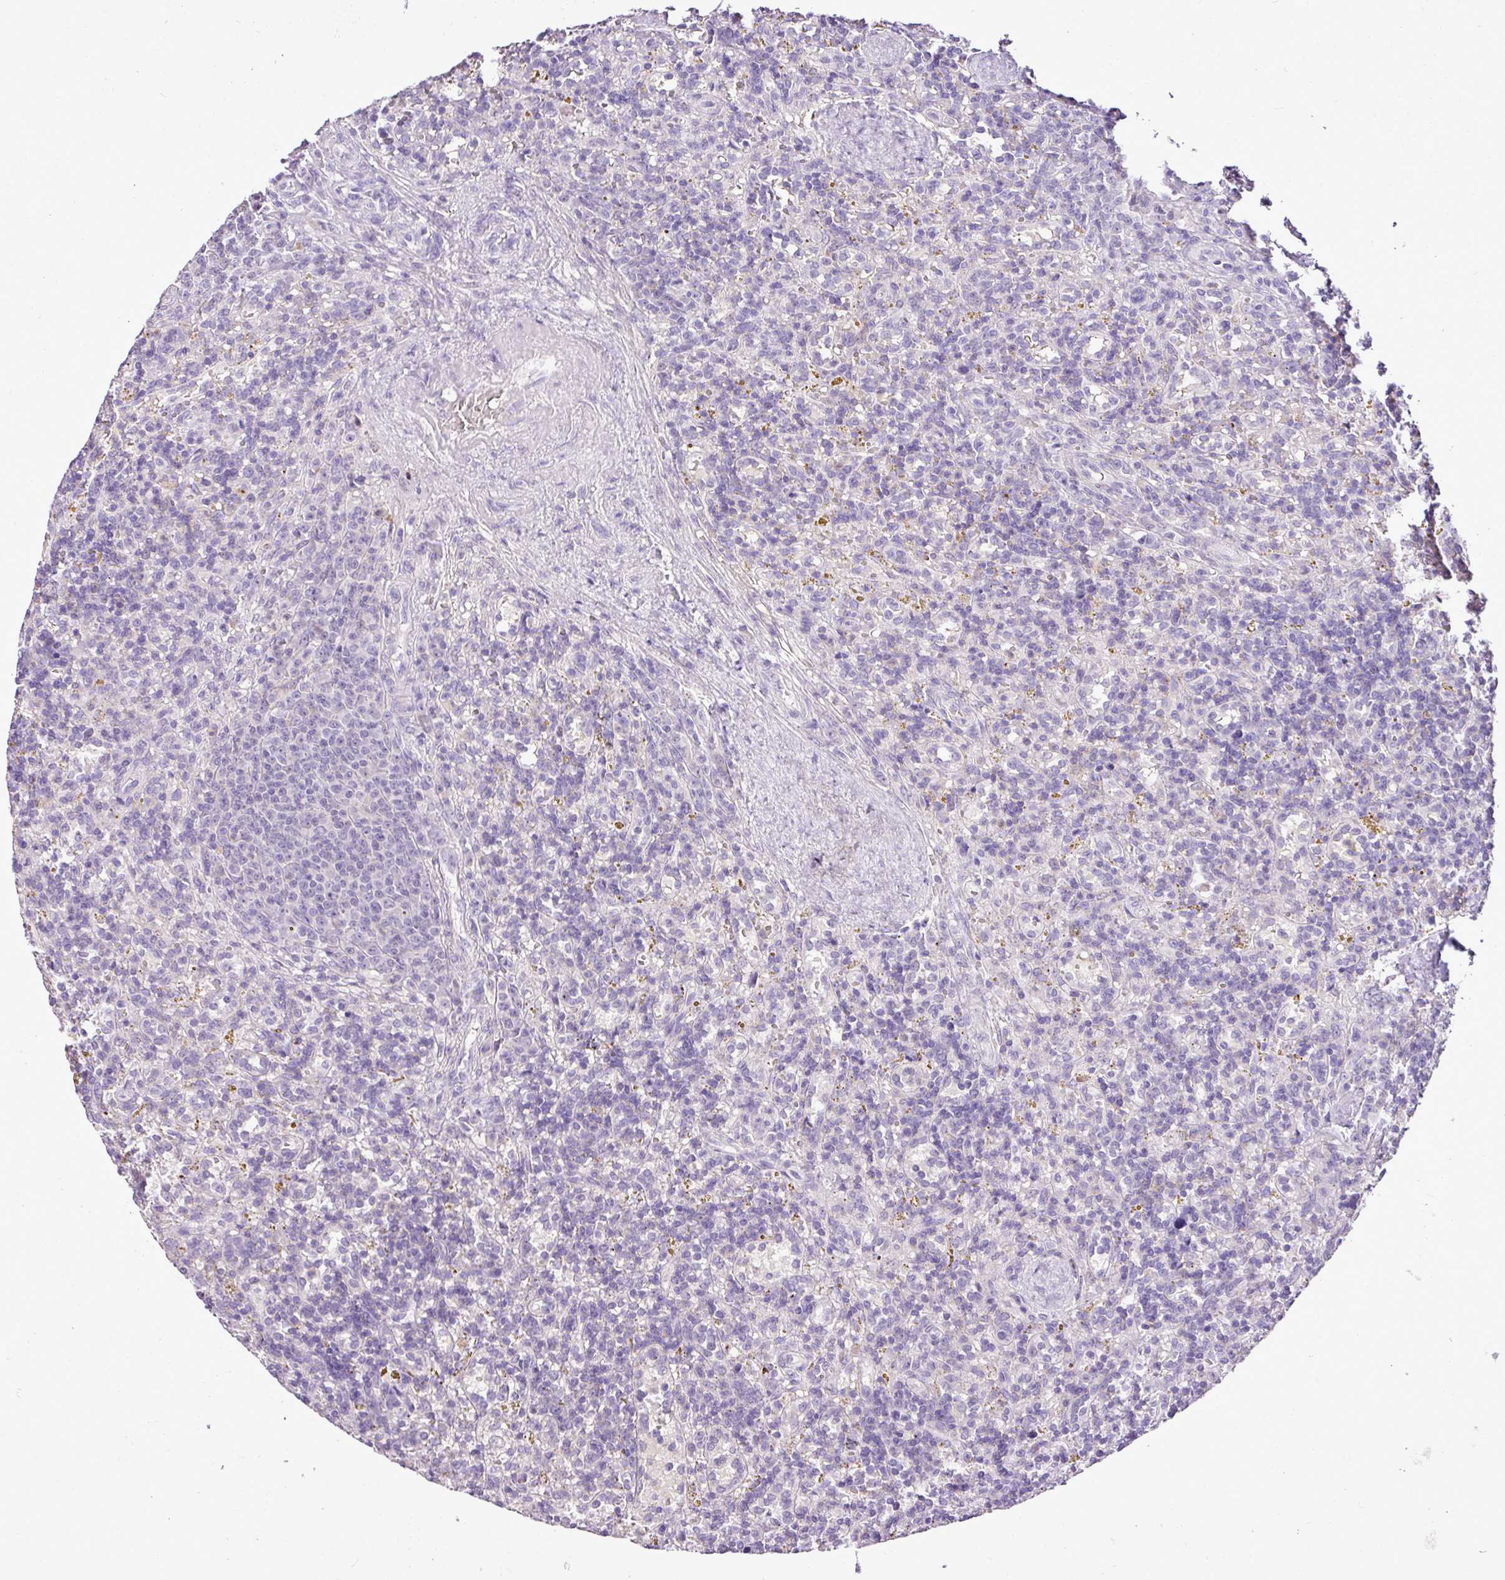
{"staining": {"intensity": "negative", "quantity": "none", "location": "none"}, "tissue": "lymphoma", "cell_type": "Tumor cells", "image_type": "cancer", "snomed": [{"axis": "morphology", "description": "Malignant lymphoma, non-Hodgkin's type, Low grade"}, {"axis": "topography", "description": "Spleen"}], "caption": "This is an immunohistochemistry micrograph of human lymphoma. There is no positivity in tumor cells.", "gene": "ESR1", "patient": {"sex": "male", "age": 67}}